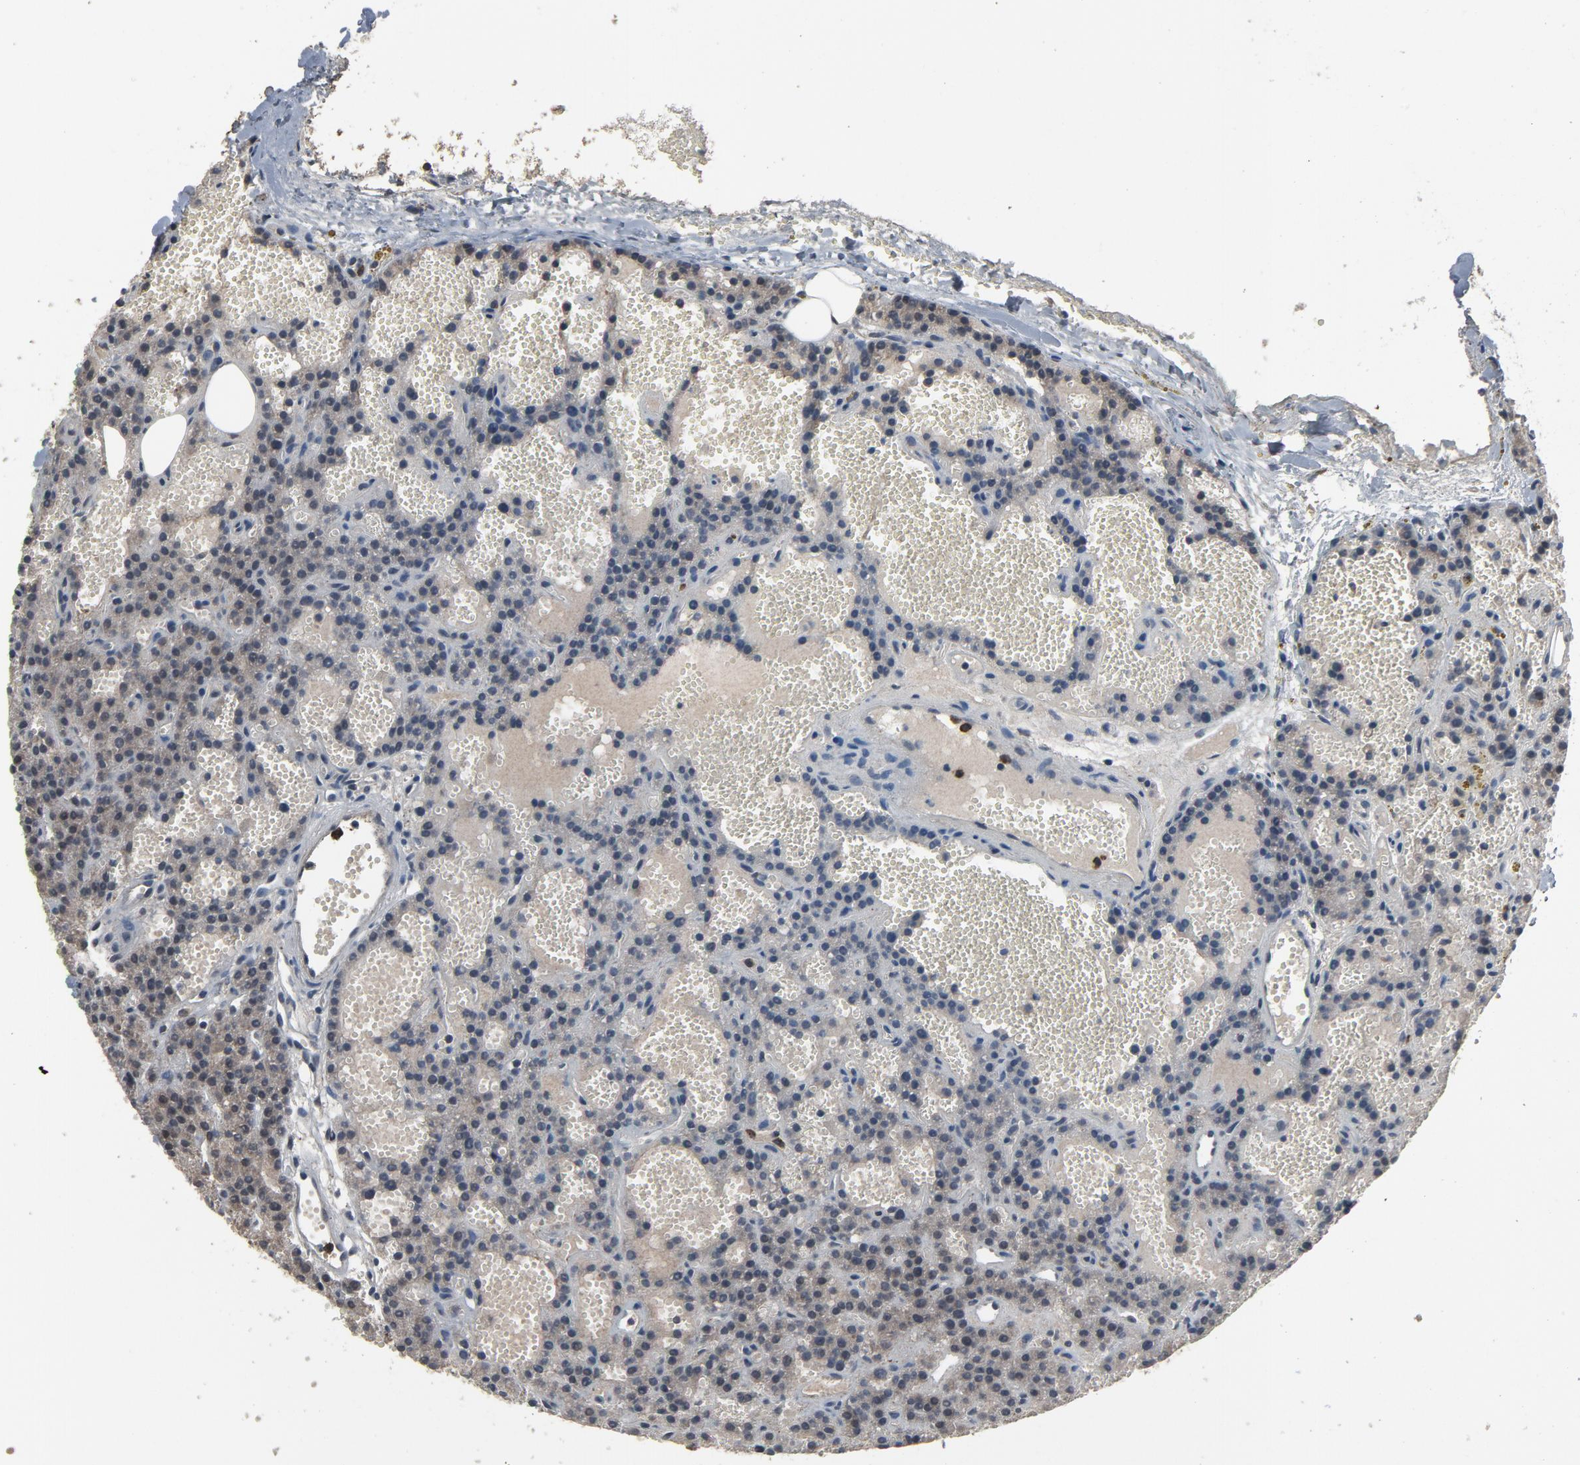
{"staining": {"intensity": "negative", "quantity": "none", "location": "none"}, "tissue": "parathyroid gland", "cell_type": "Glandular cells", "image_type": "normal", "snomed": [{"axis": "morphology", "description": "Normal tissue, NOS"}, {"axis": "topography", "description": "Parathyroid gland"}], "caption": "Glandular cells show no significant positivity in normal parathyroid gland.", "gene": "PDZD4", "patient": {"sex": "male", "age": 25}}